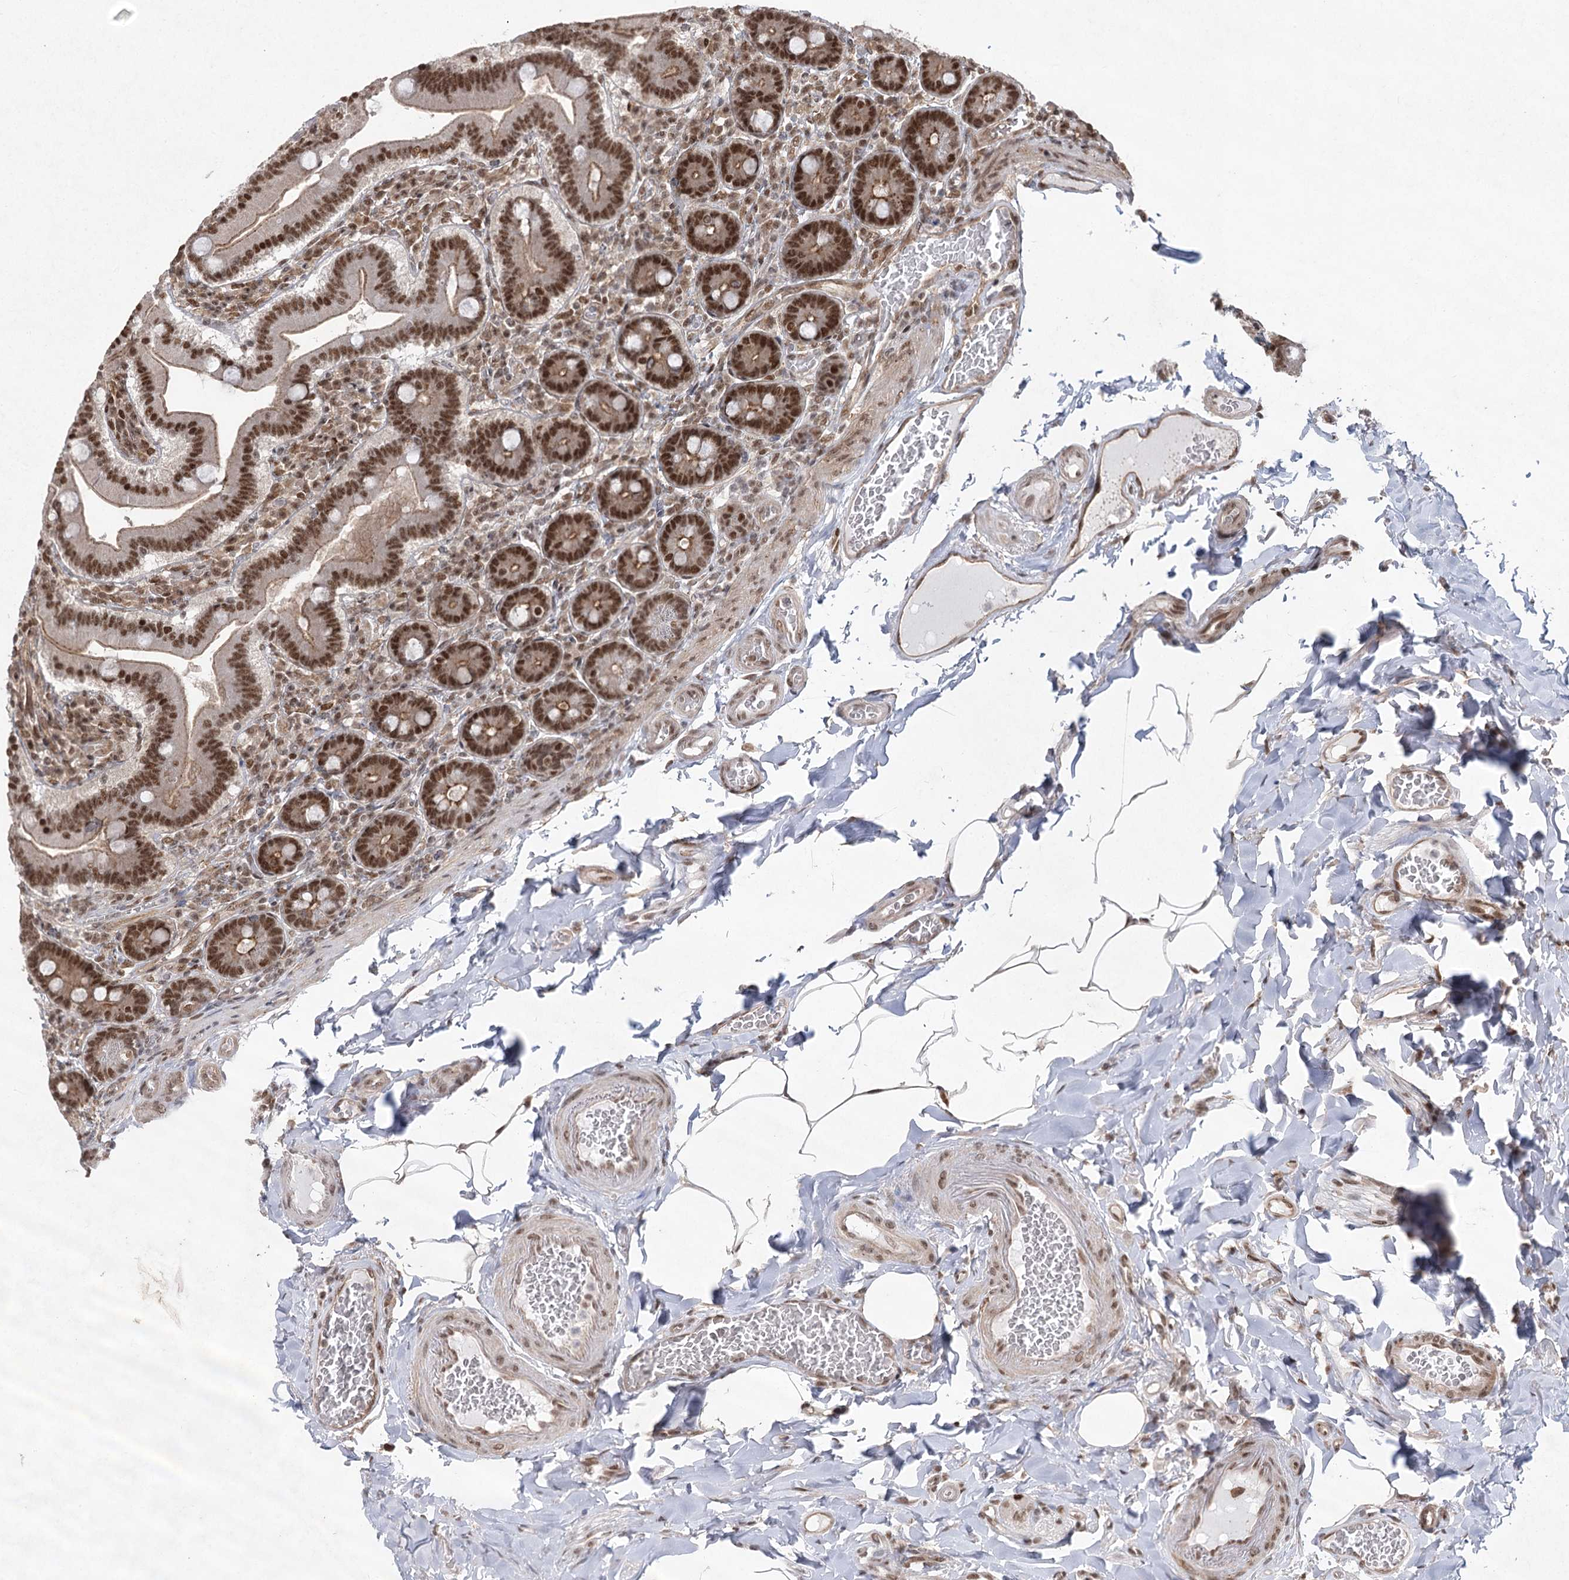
{"staining": {"intensity": "strong", "quantity": ">75%", "location": "nuclear"}, "tissue": "duodenum", "cell_type": "Glandular cells", "image_type": "normal", "snomed": [{"axis": "morphology", "description": "Normal tissue, NOS"}, {"axis": "topography", "description": "Duodenum"}], "caption": "DAB immunohistochemical staining of unremarkable human duodenum demonstrates strong nuclear protein staining in about >75% of glandular cells.", "gene": "ZCCHC8", "patient": {"sex": "female", "age": 62}}